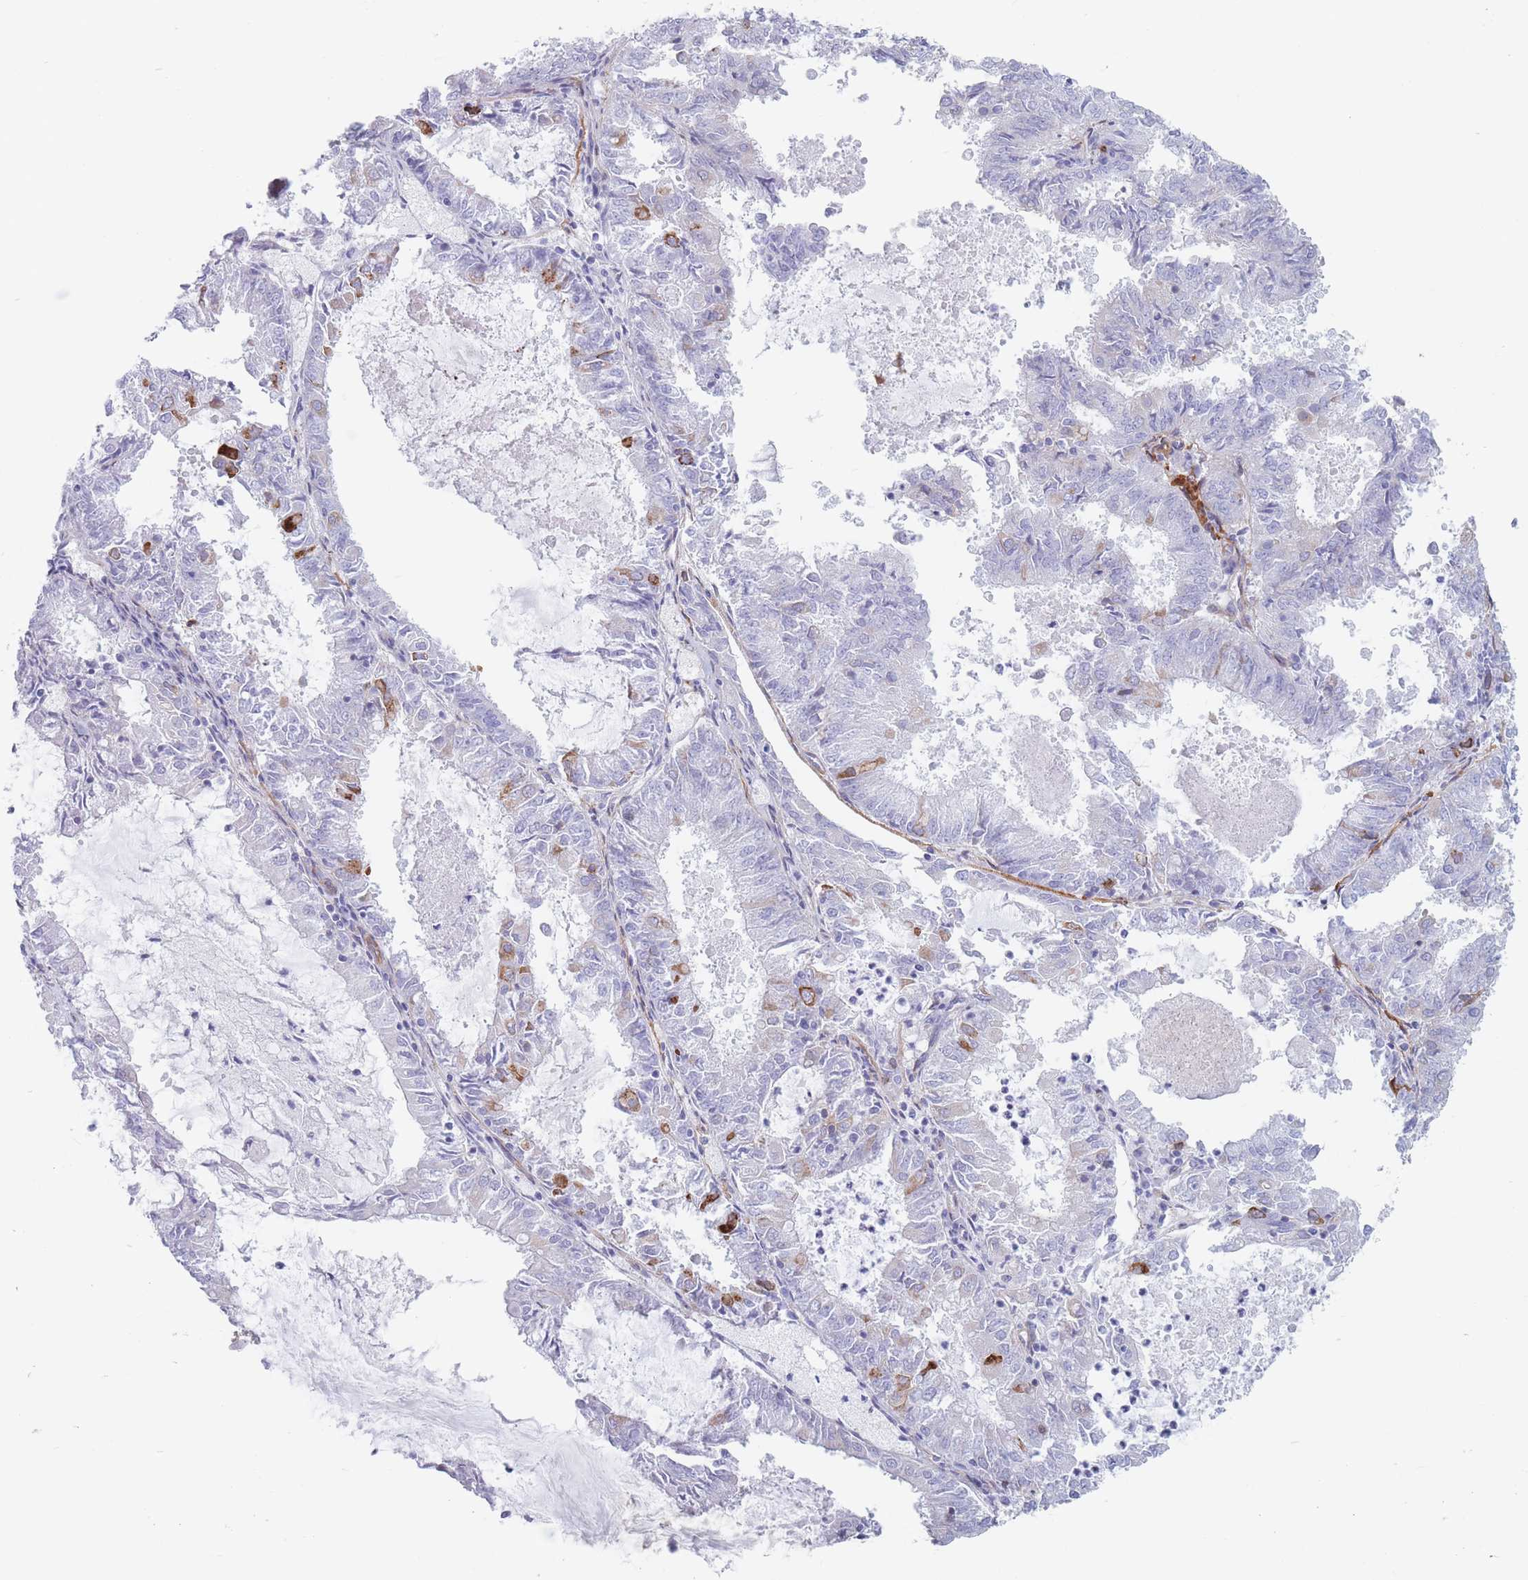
{"staining": {"intensity": "negative", "quantity": "none", "location": "none"}, "tissue": "endometrial cancer", "cell_type": "Tumor cells", "image_type": "cancer", "snomed": [{"axis": "morphology", "description": "Adenocarcinoma, NOS"}, {"axis": "topography", "description": "Endometrium"}], "caption": "Photomicrograph shows no significant protein staining in tumor cells of adenocarcinoma (endometrial).", "gene": "PLPP1", "patient": {"sex": "female", "age": 57}}